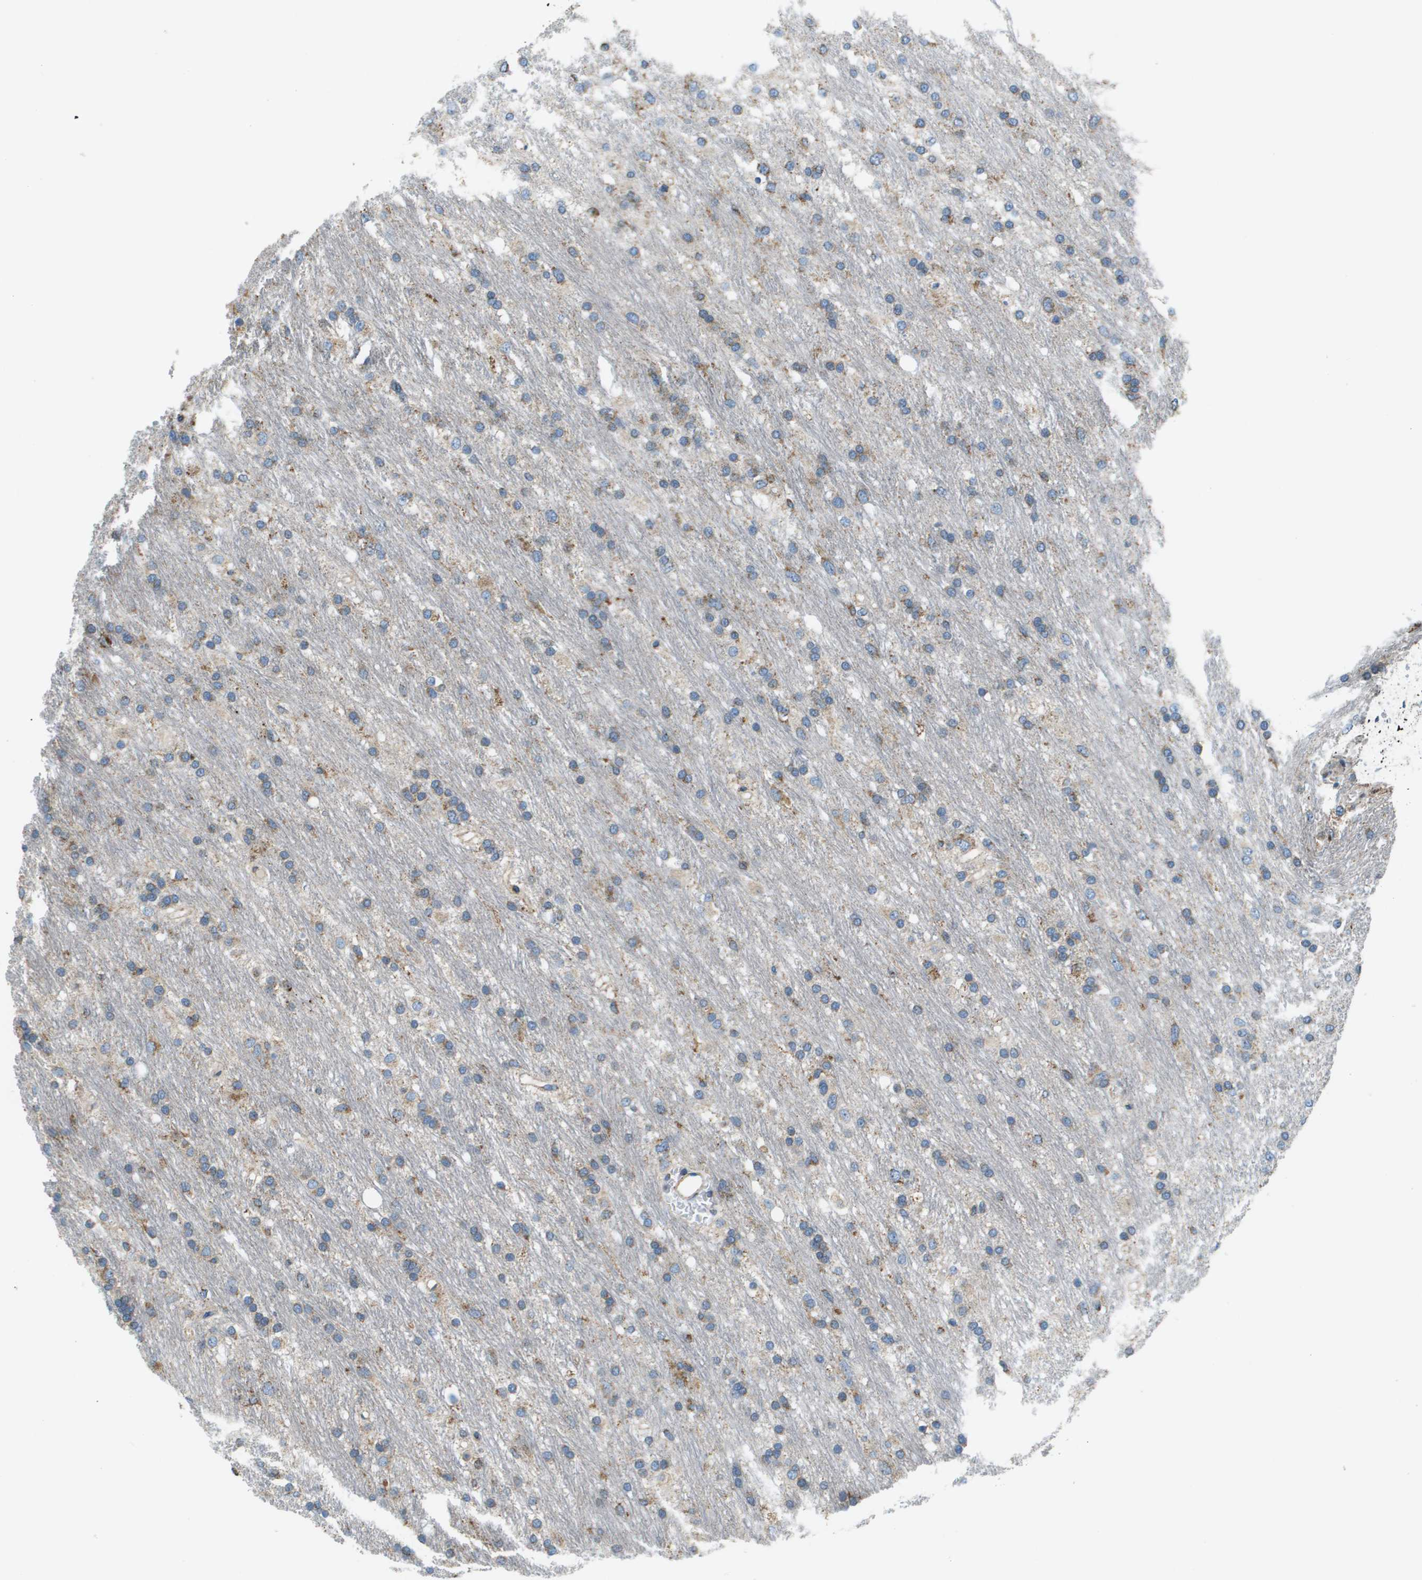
{"staining": {"intensity": "moderate", "quantity": "25%-75%", "location": "cytoplasmic/membranous"}, "tissue": "glioma", "cell_type": "Tumor cells", "image_type": "cancer", "snomed": [{"axis": "morphology", "description": "Glioma, malignant, Low grade"}, {"axis": "topography", "description": "Brain"}], "caption": "A brown stain labels moderate cytoplasmic/membranous staining of a protein in malignant low-grade glioma tumor cells. (IHC, brightfield microscopy, high magnification).", "gene": "TAOK3", "patient": {"sex": "male", "age": 77}}